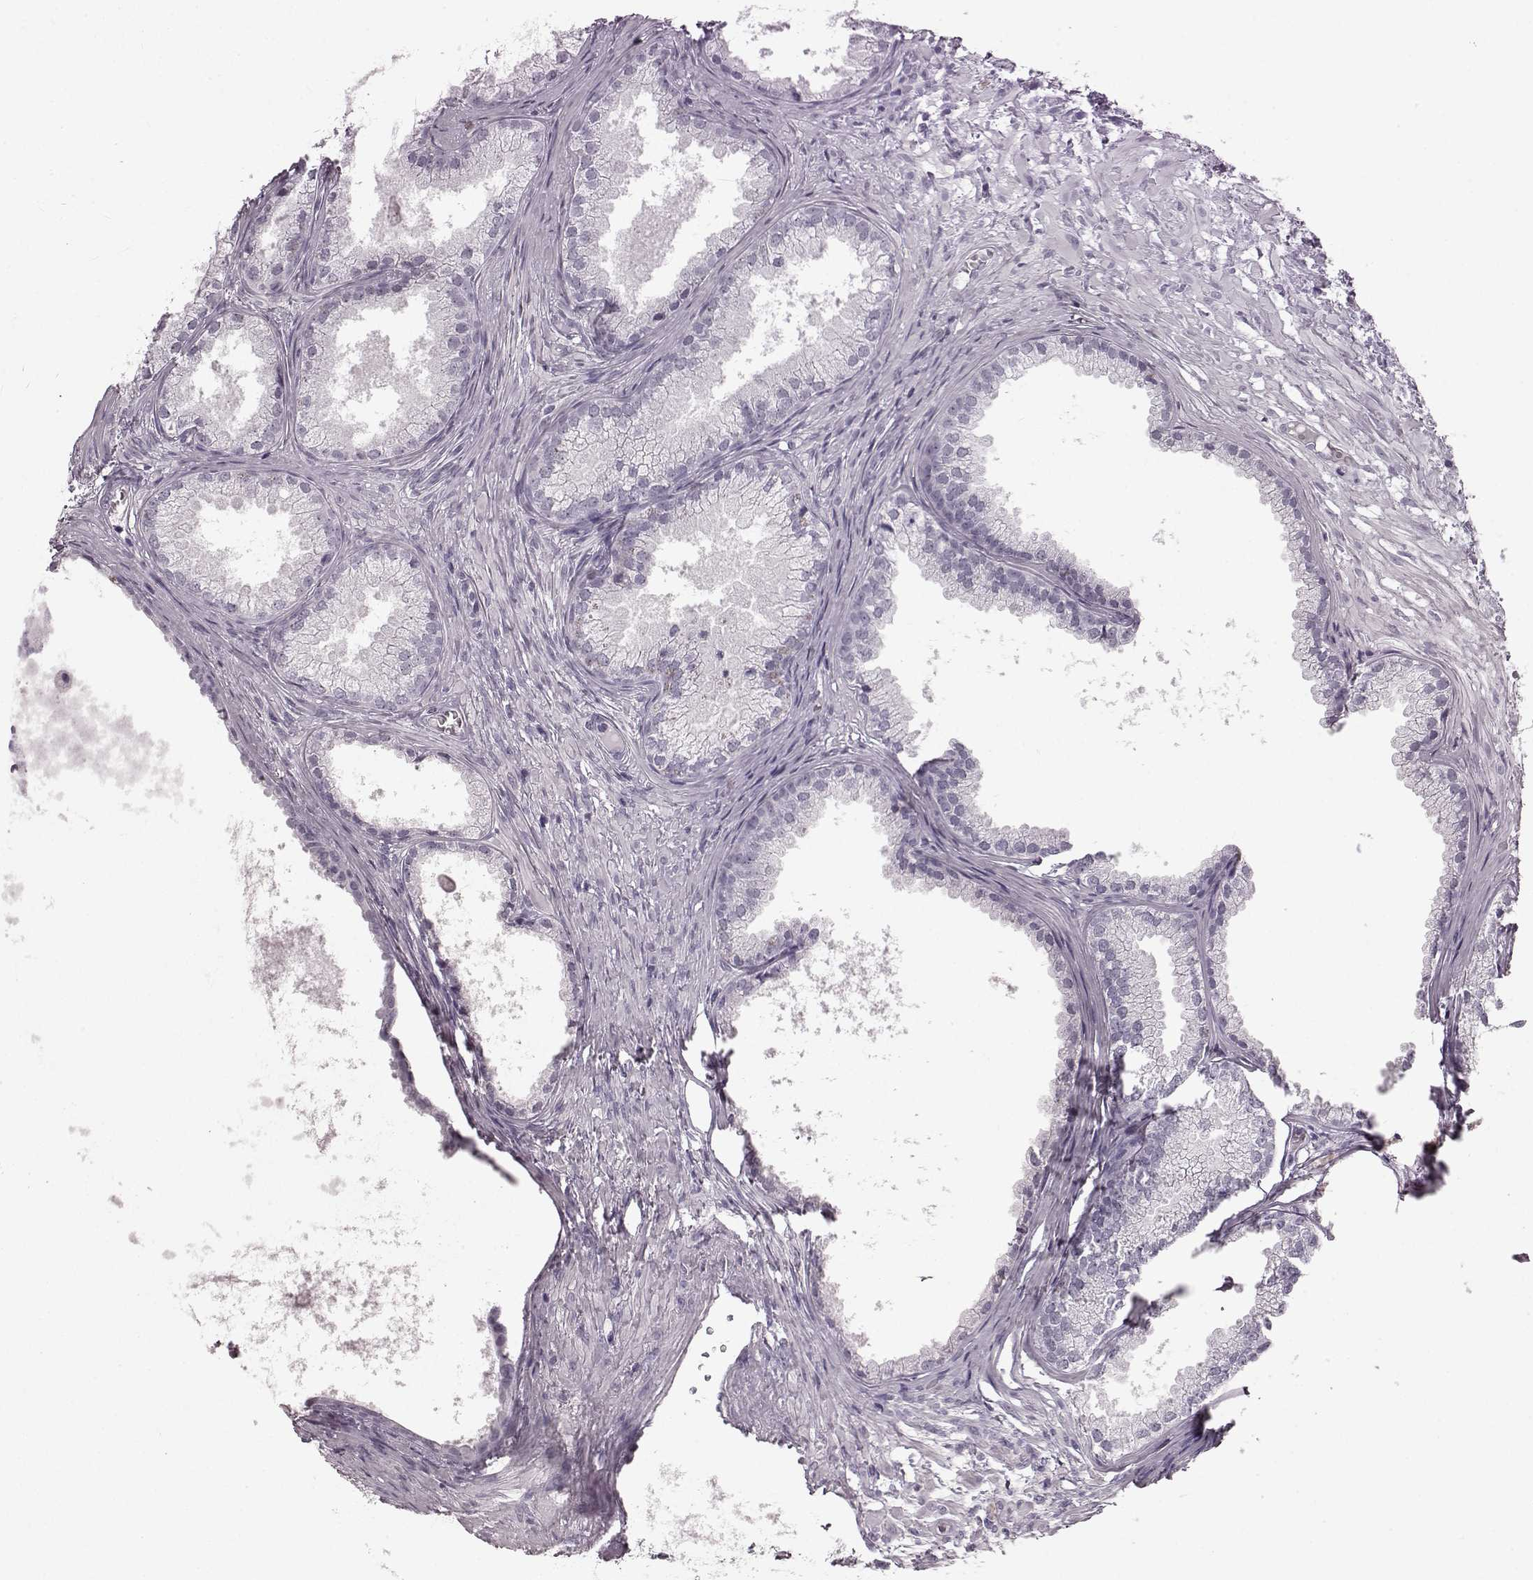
{"staining": {"intensity": "negative", "quantity": "none", "location": "none"}, "tissue": "prostate cancer", "cell_type": "Tumor cells", "image_type": "cancer", "snomed": [{"axis": "morphology", "description": "Adenocarcinoma, High grade"}, {"axis": "topography", "description": "Prostate"}], "caption": "The immunohistochemistry image has no significant staining in tumor cells of prostate cancer tissue.", "gene": "AIPL1", "patient": {"sex": "male", "age": 83}}